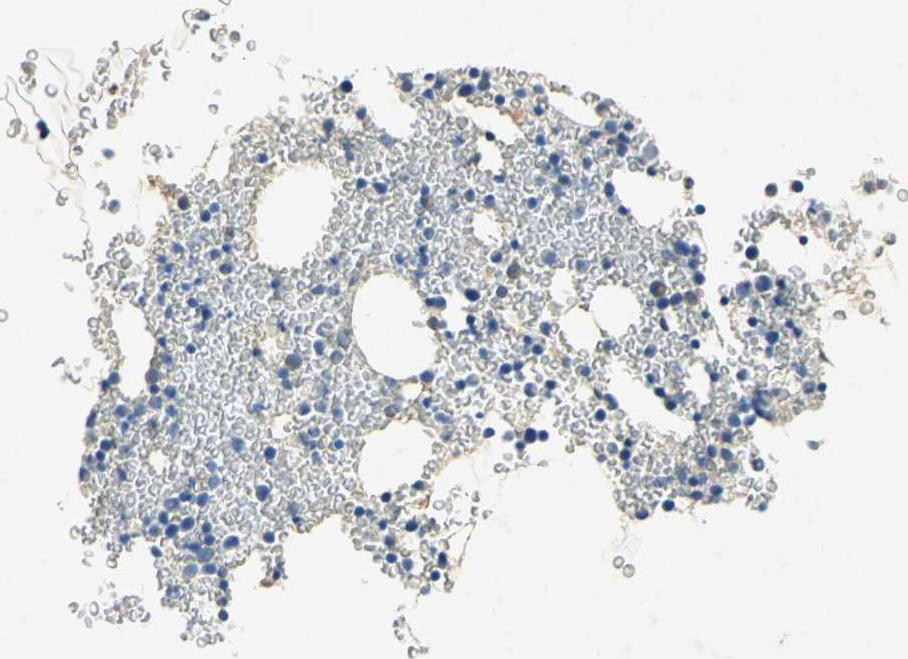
{"staining": {"intensity": "weak", "quantity": "<25%", "location": "cytoplasmic/membranous"}, "tissue": "bone marrow", "cell_type": "Hematopoietic cells", "image_type": "normal", "snomed": [{"axis": "morphology", "description": "Normal tissue, NOS"}, {"axis": "morphology", "description": "Inflammation, NOS"}, {"axis": "topography", "description": "Bone marrow"}], "caption": "IHC micrograph of benign human bone marrow stained for a protein (brown), which reveals no expression in hematopoietic cells. The staining was performed using DAB to visualize the protein expression in brown, while the nuclei were stained in blue with hematoxylin (Magnification: 20x).", "gene": "ANXA4", "patient": {"sex": "male", "age": 22}}